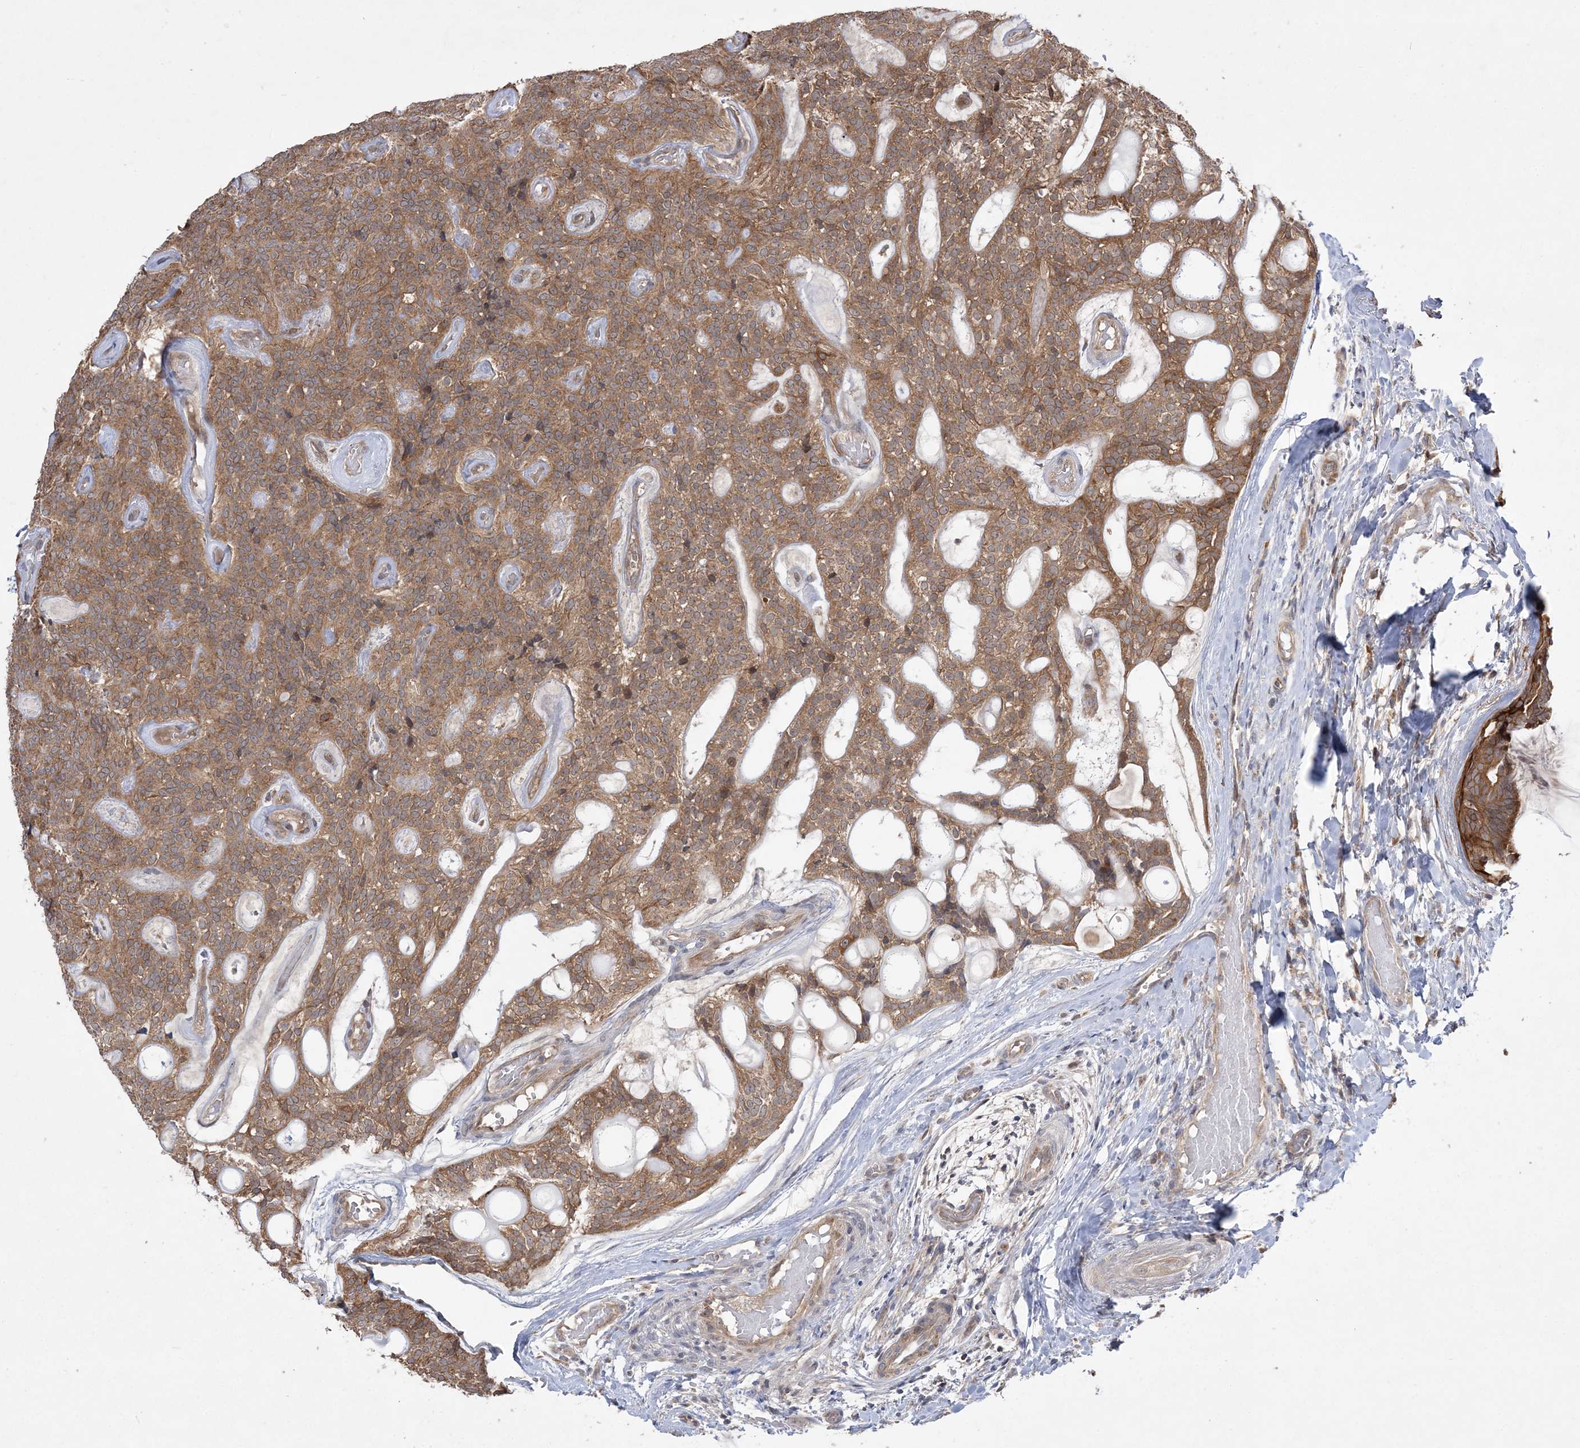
{"staining": {"intensity": "moderate", "quantity": ">75%", "location": "cytoplasmic/membranous"}, "tissue": "head and neck cancer", "cell_type": "Tumor cells", "image_type": "cancer", "snomed": [{"axis": "morphology", "description": "Adenocarcinoma, NOS"}, {"axis": "topography", "description": "Head-Neck"}], "caption": "Brown immunohistochemical staining in human head and neck cancer (adenocarcinoma) exhibits moderate cytoplasmic/membranous staining in about >75% of tumor cells.", "gene": "MMADHC", "patient": {"sex": "male", "age": 66}}